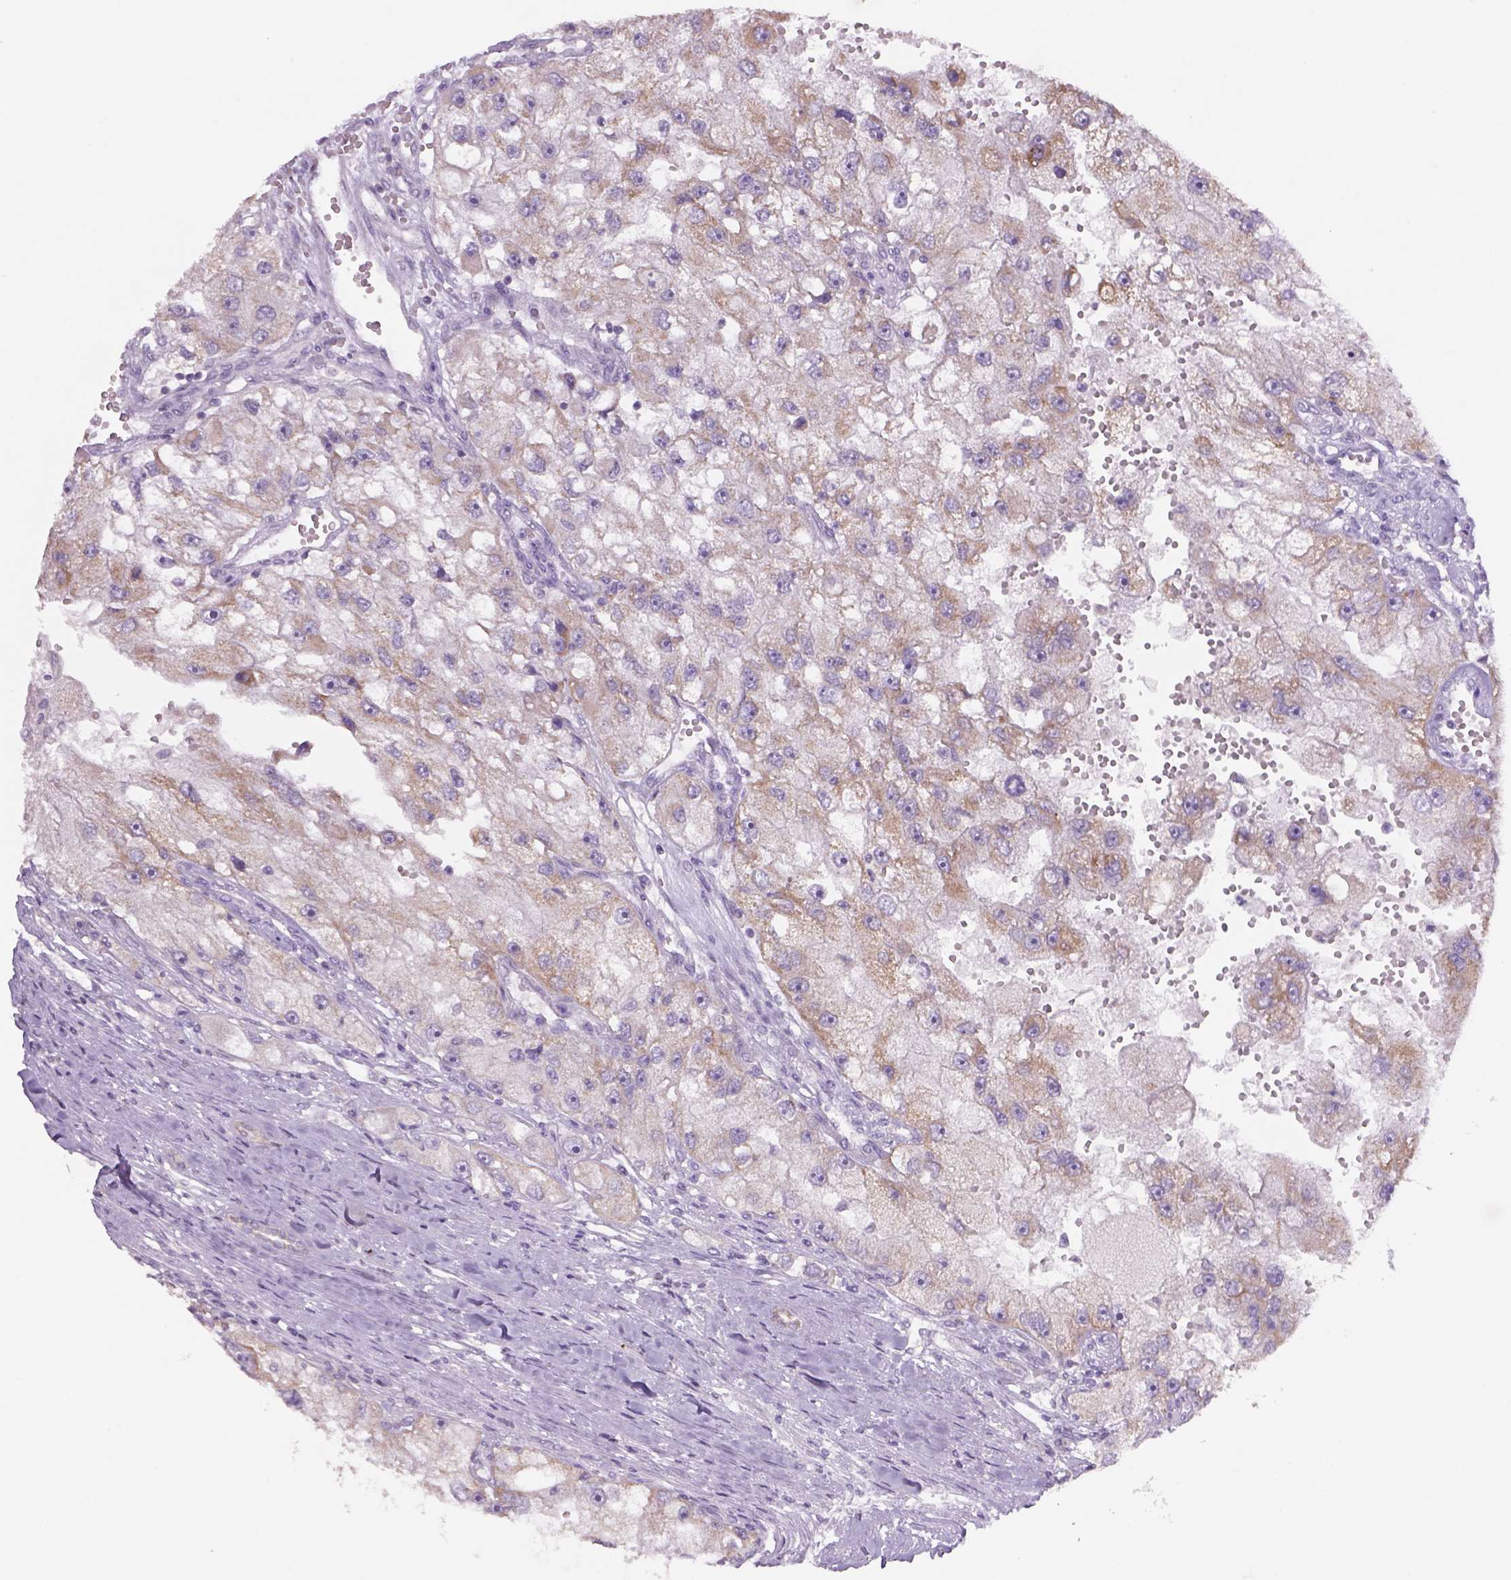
{"staining": {"intensity": "weak", "quantity": "25%-75%", "location": "cytoplasmic/membranous"}, "tissue": "renal cancer", "cell_type": "Tumor cells", "image_type": "cancer", "snomed": [{"axis": "morphology", "description": "Adenocarcinoma, NOS"}, {"axis": "topography", "description": "Kidney"}], "caption": "High-magnification brightfield microscopy of renal adenocarcinoma stained with DAB (3,3'-diaminobenzidine) (brown) and counterstained with hematoxylin (blue). tumor cells exhibit weak cytoplasmic/membranous staining is present in about25%-75% of cells. Nuclei are stained in blue.", "gene": "ADGRV1", "patient": {"sex": "male", "age": 63}}